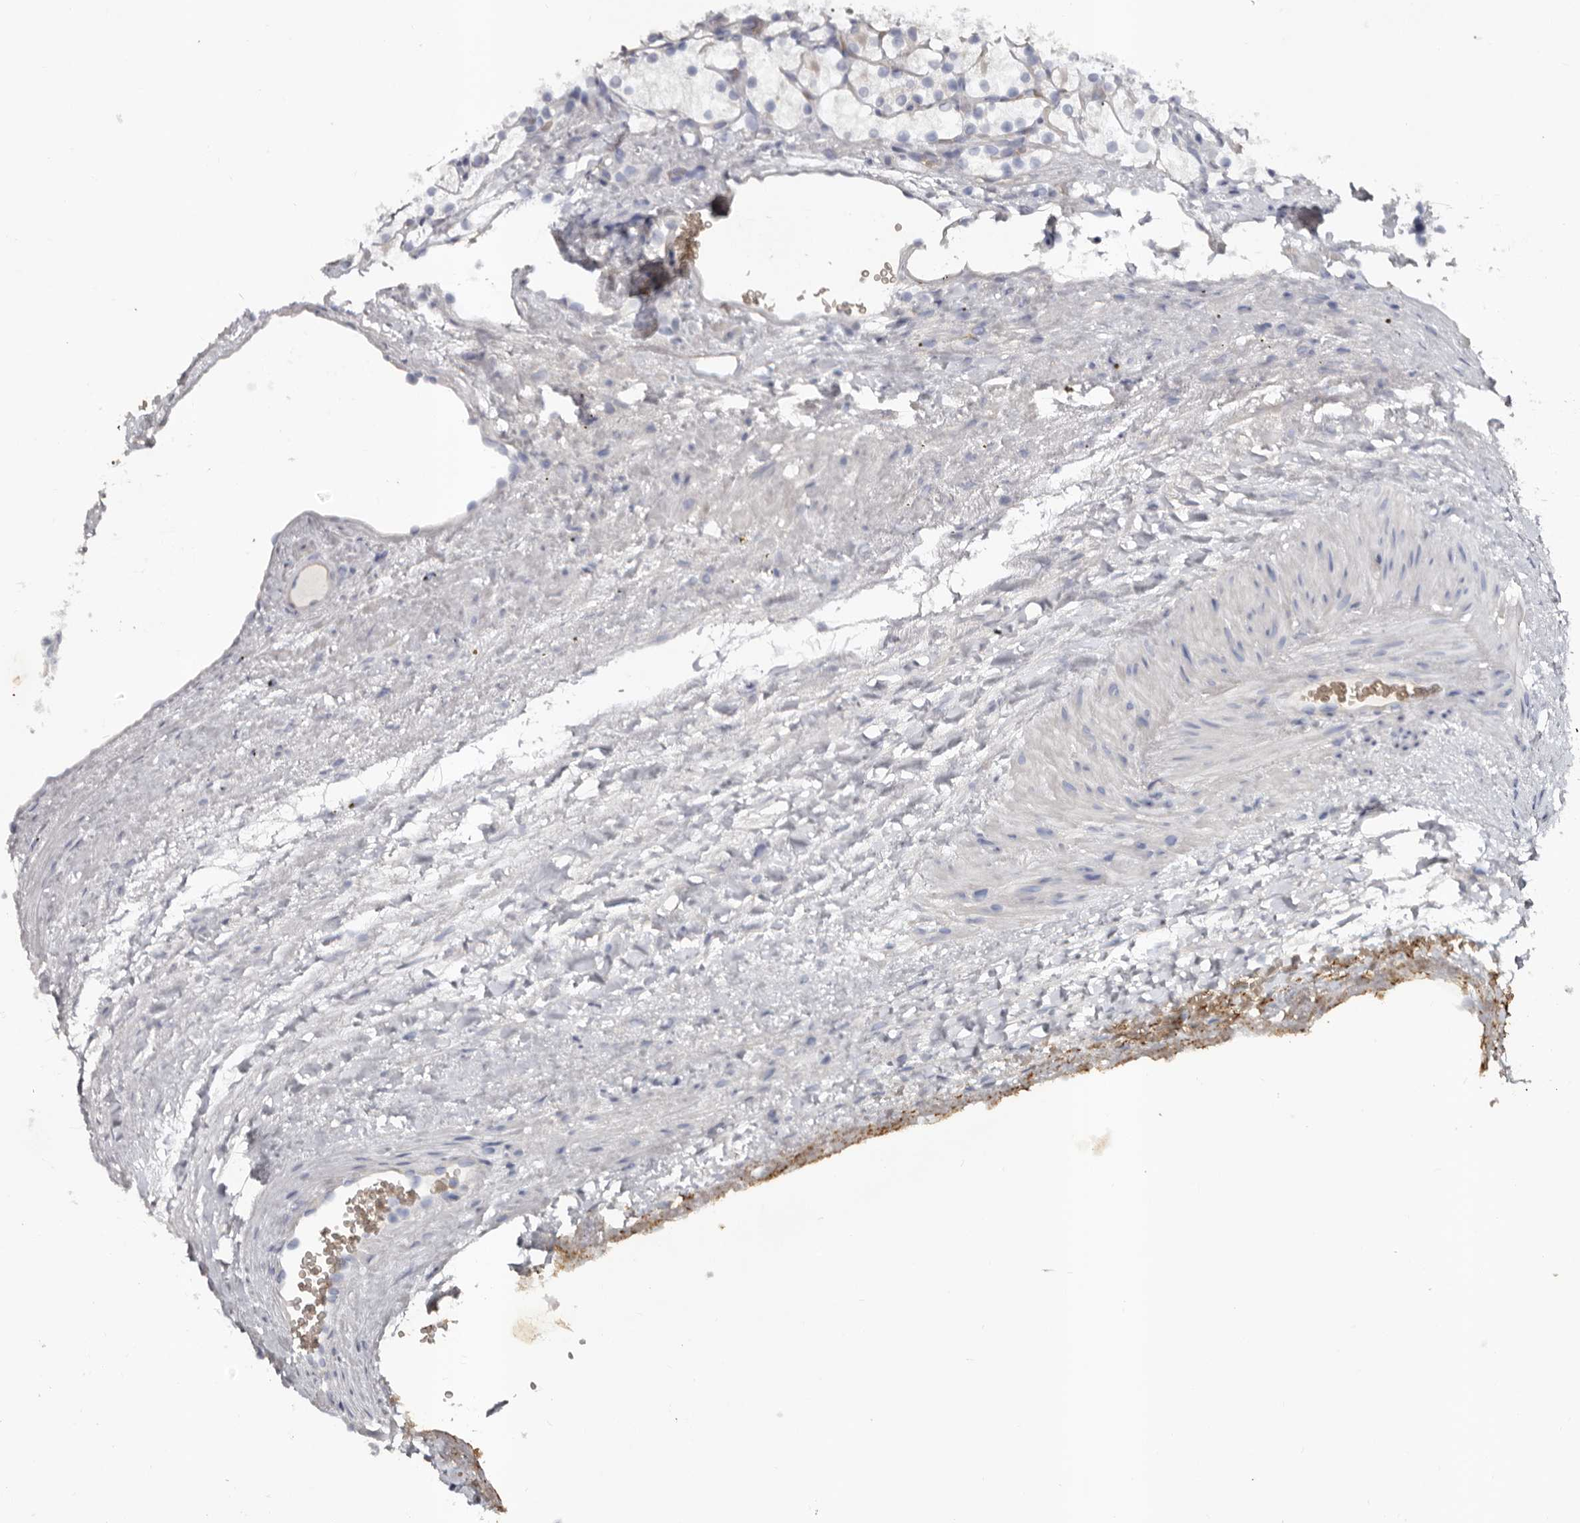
{"staining": {"intensity": "negative", "quantity": "none", "location": "none"}, "tissue": "renal cancer", "cell_type": "Tumor cells", "image_type": "cancer", "snomed": [{"axis": "morphology", "description": "Adenocarcinoma, NOS"}, {"axis": "topography", "description": "Kidney"}], "caption": "Human renal cancer (adenocarcinoma) stained for a protein using IHC reveals no expression in tumor cells.", "gene": "SPTA1", "patient": {"sex": "female", "age": 69}}